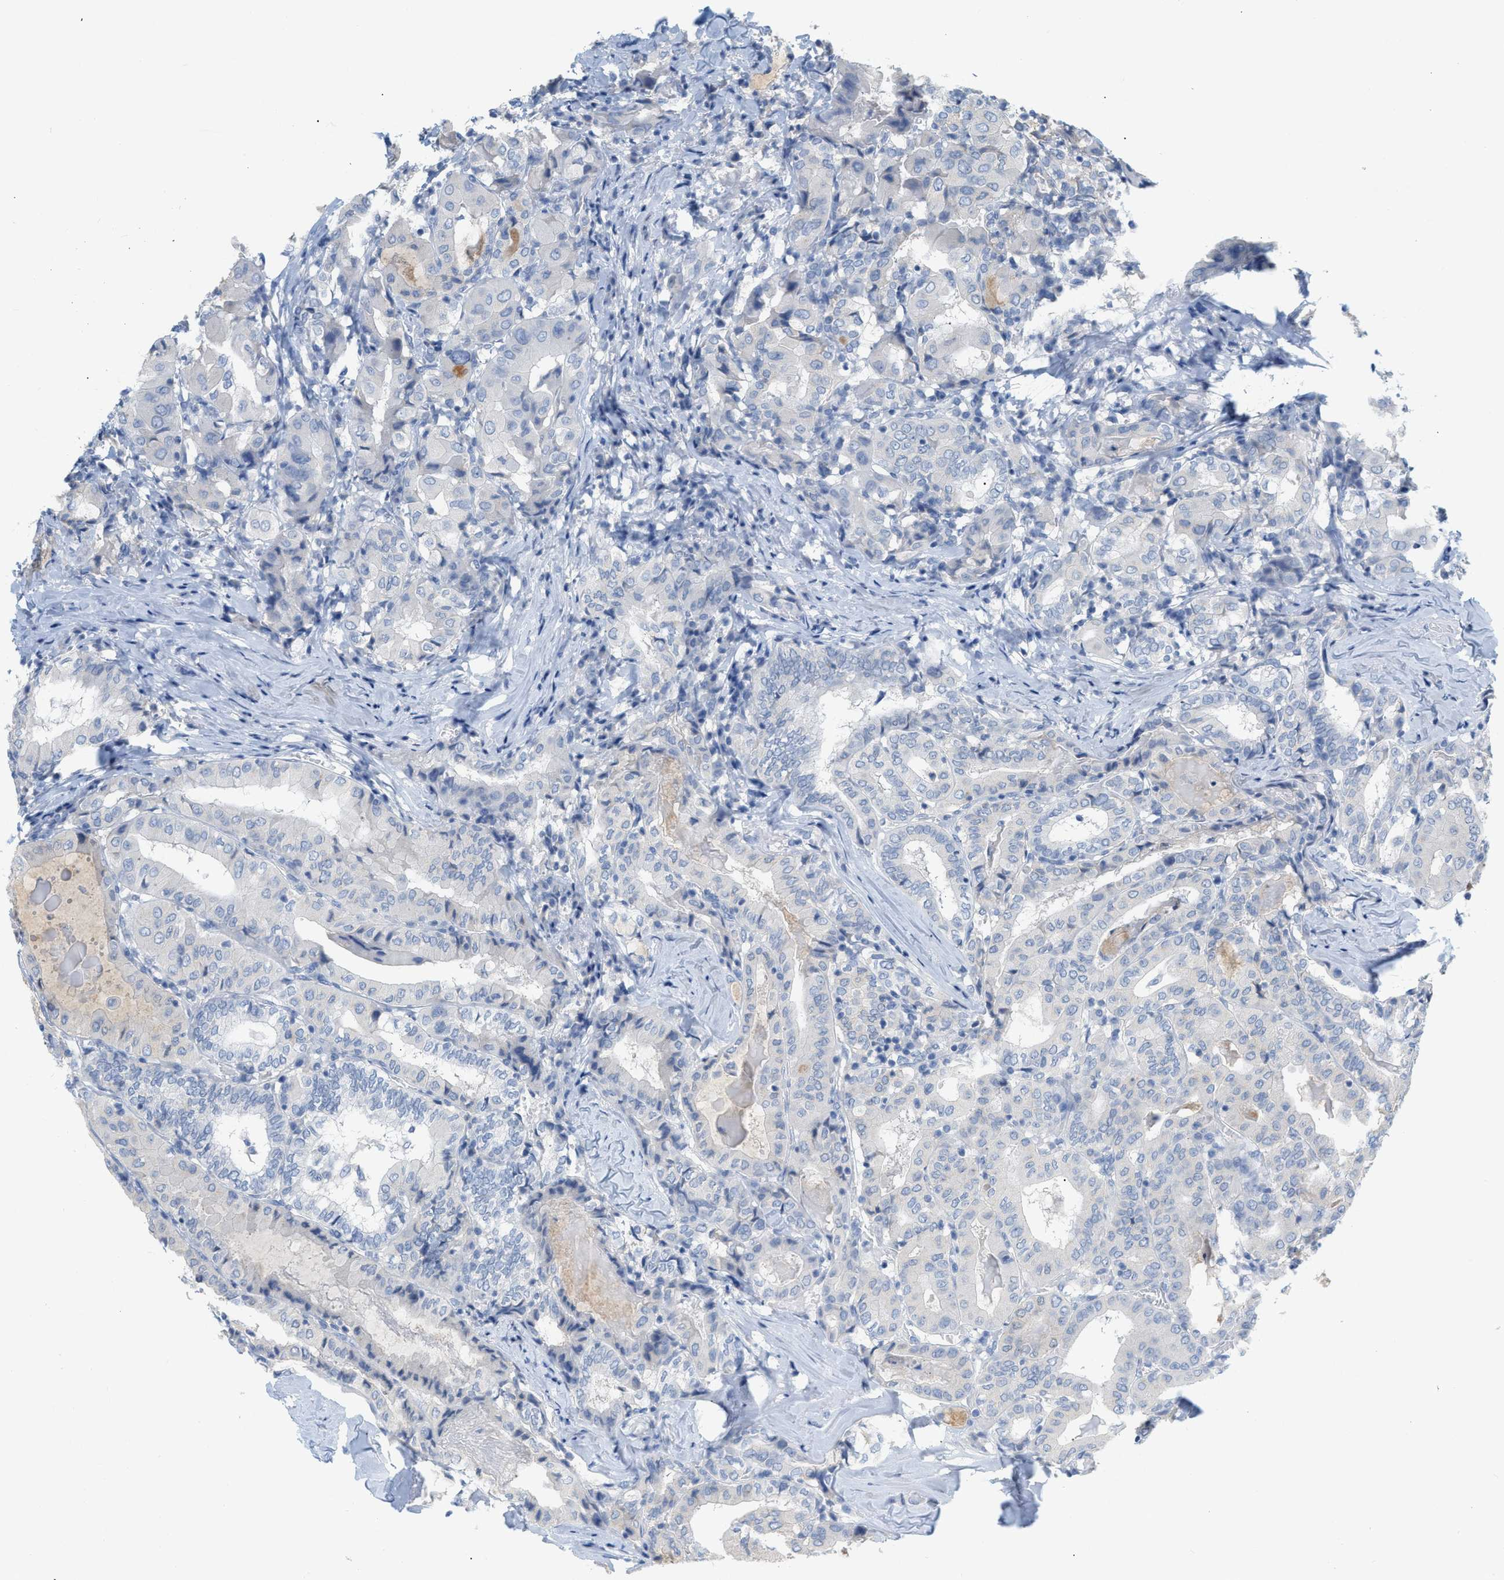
{"staining": {"intensity": "negative", "quantity": "none", "location": "none"}, "tissue": "thyroid cancer", "cell_type": "Tumor cells", "image_type": "cancer", "snomed": [{"axis": "morphology", "description": "Papillary adenocarcinoma, NOS"}, {"axis": "topography", "description": "Thyroid gland"}], "caption": "An immunohistochemistry (IHC) histopathology image of thyroid cancer is shown. There is no staining in tumor cells of thyroid cancer. (DAB IHC, high magnification).", "gene": "PAPPA", "patient": {"sex": "female", "age": 42}}